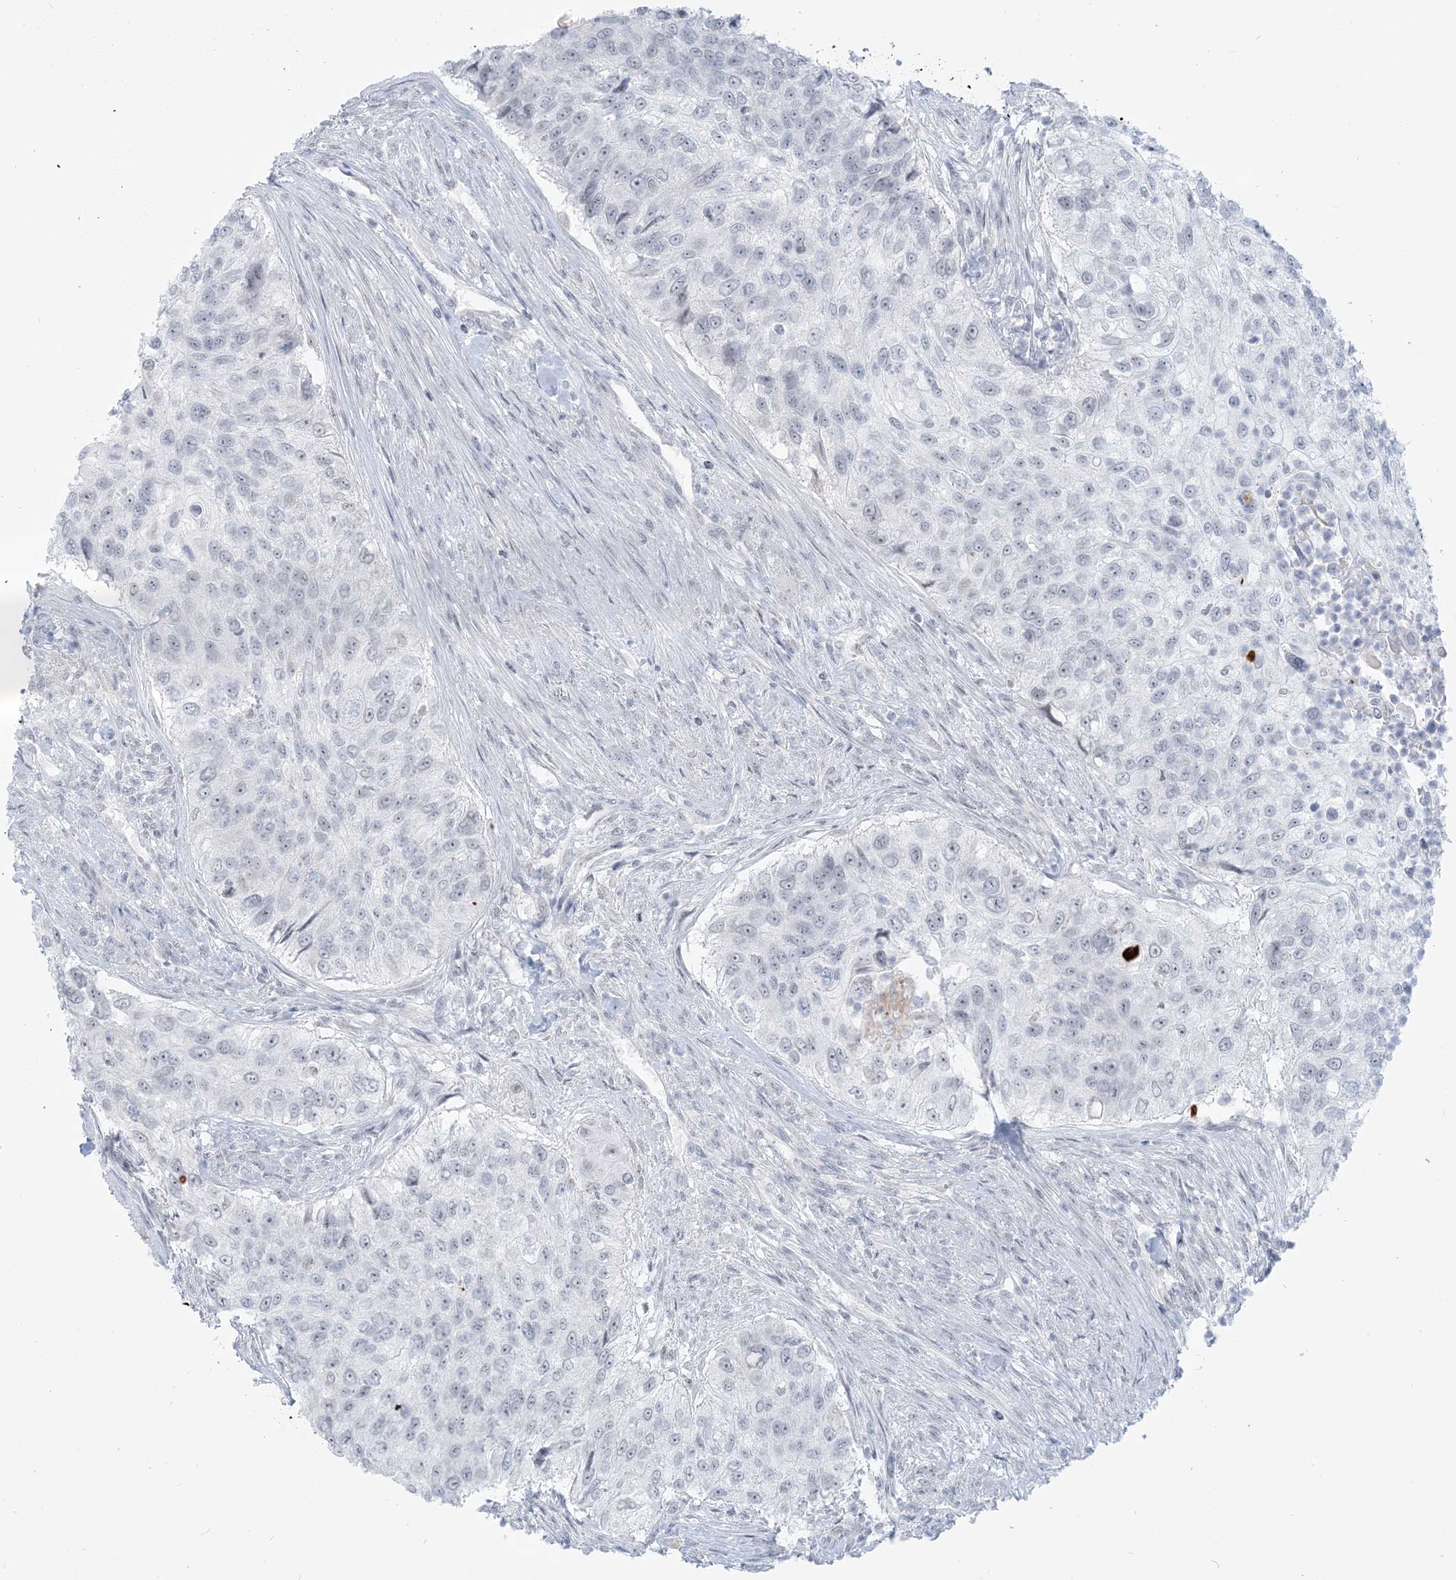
{"staining": {"intensity": "negative", "quantity": "none", "location": "none"}, "tissue": "urothelial cancer", "cell_type": "Tumor cells", "image_type": "cancer", "snomed": [{"axis": "morphology", "description": "Urothelial carcinoma, High grade"}, {"axis": "topography", "description": "Urinary bladder"}], "caption": "High magnification brightfield microscopy of urothelial carcinoma (high-grade) stained with DAB (3,3'-diaminobenzidine) (brown) and counterstained with hematoxylin (blue): tumor cells show no significant staining.", "gene": "SCML1", "patient": {"sex": "female", "age": 60}}